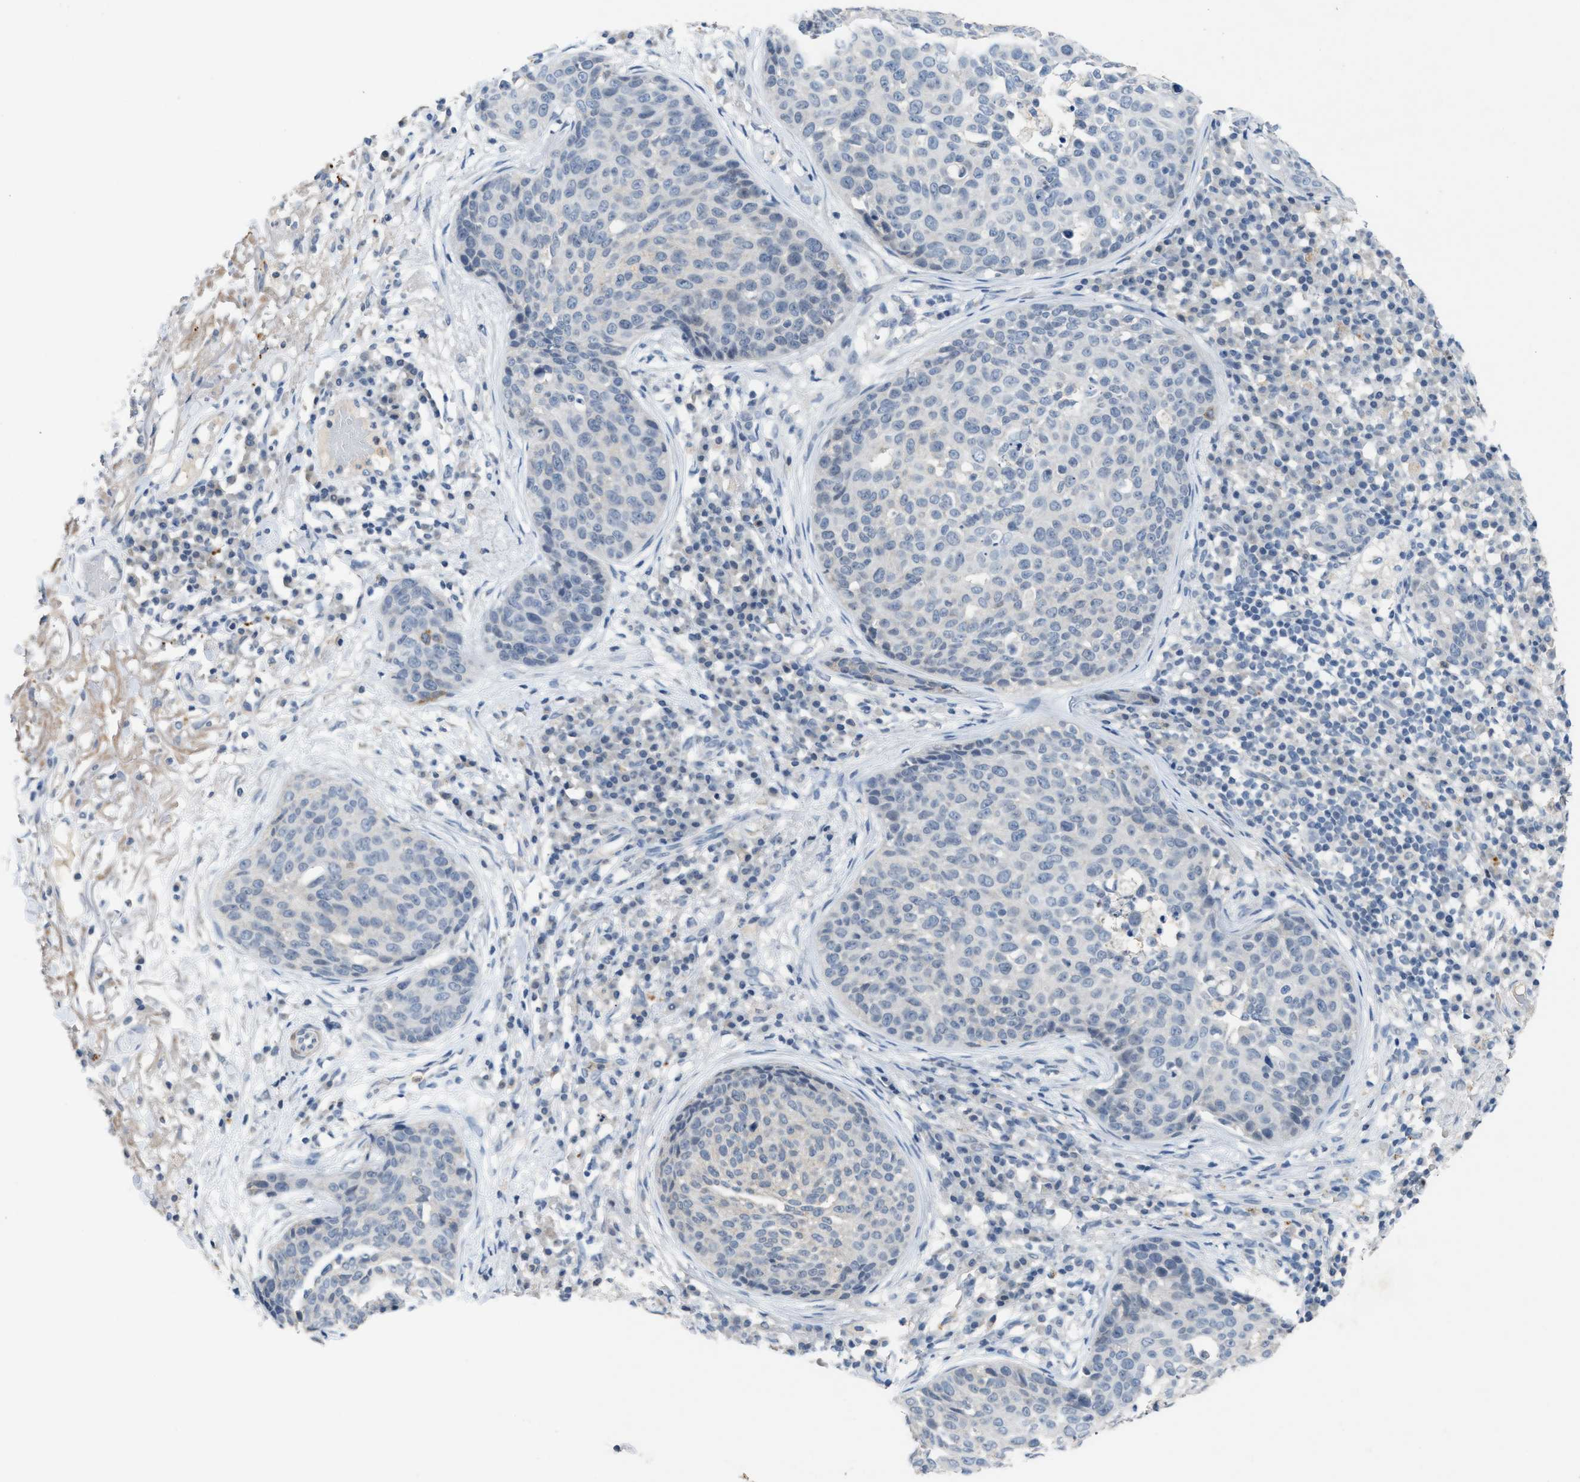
{"staining": {"intensity": "negative", "quantity": "none", "location": "none"}, "tissue": "skin cancer", "cell_type": "Tumor cells", "image_type": "cancer", "snomed": [{"axis": "morphology", "description": "Squamous cell carcinoma in situ, NOS"}, {"axis": "morphology", "description": "Squamous cell carcinoma, NOS"}, {"axis": "topography", "description": "Skin"}], "caption": "A histopathology image of skin cancer (squamous cell carcinoma in situ) stained for a protein displays no brown staining in tumor cells. (DAB (3,3'-diaminobenzidine) IHC, high magnification).", "gene": "SLC5A5", "patient": {"sex": "male", "age": 93}}